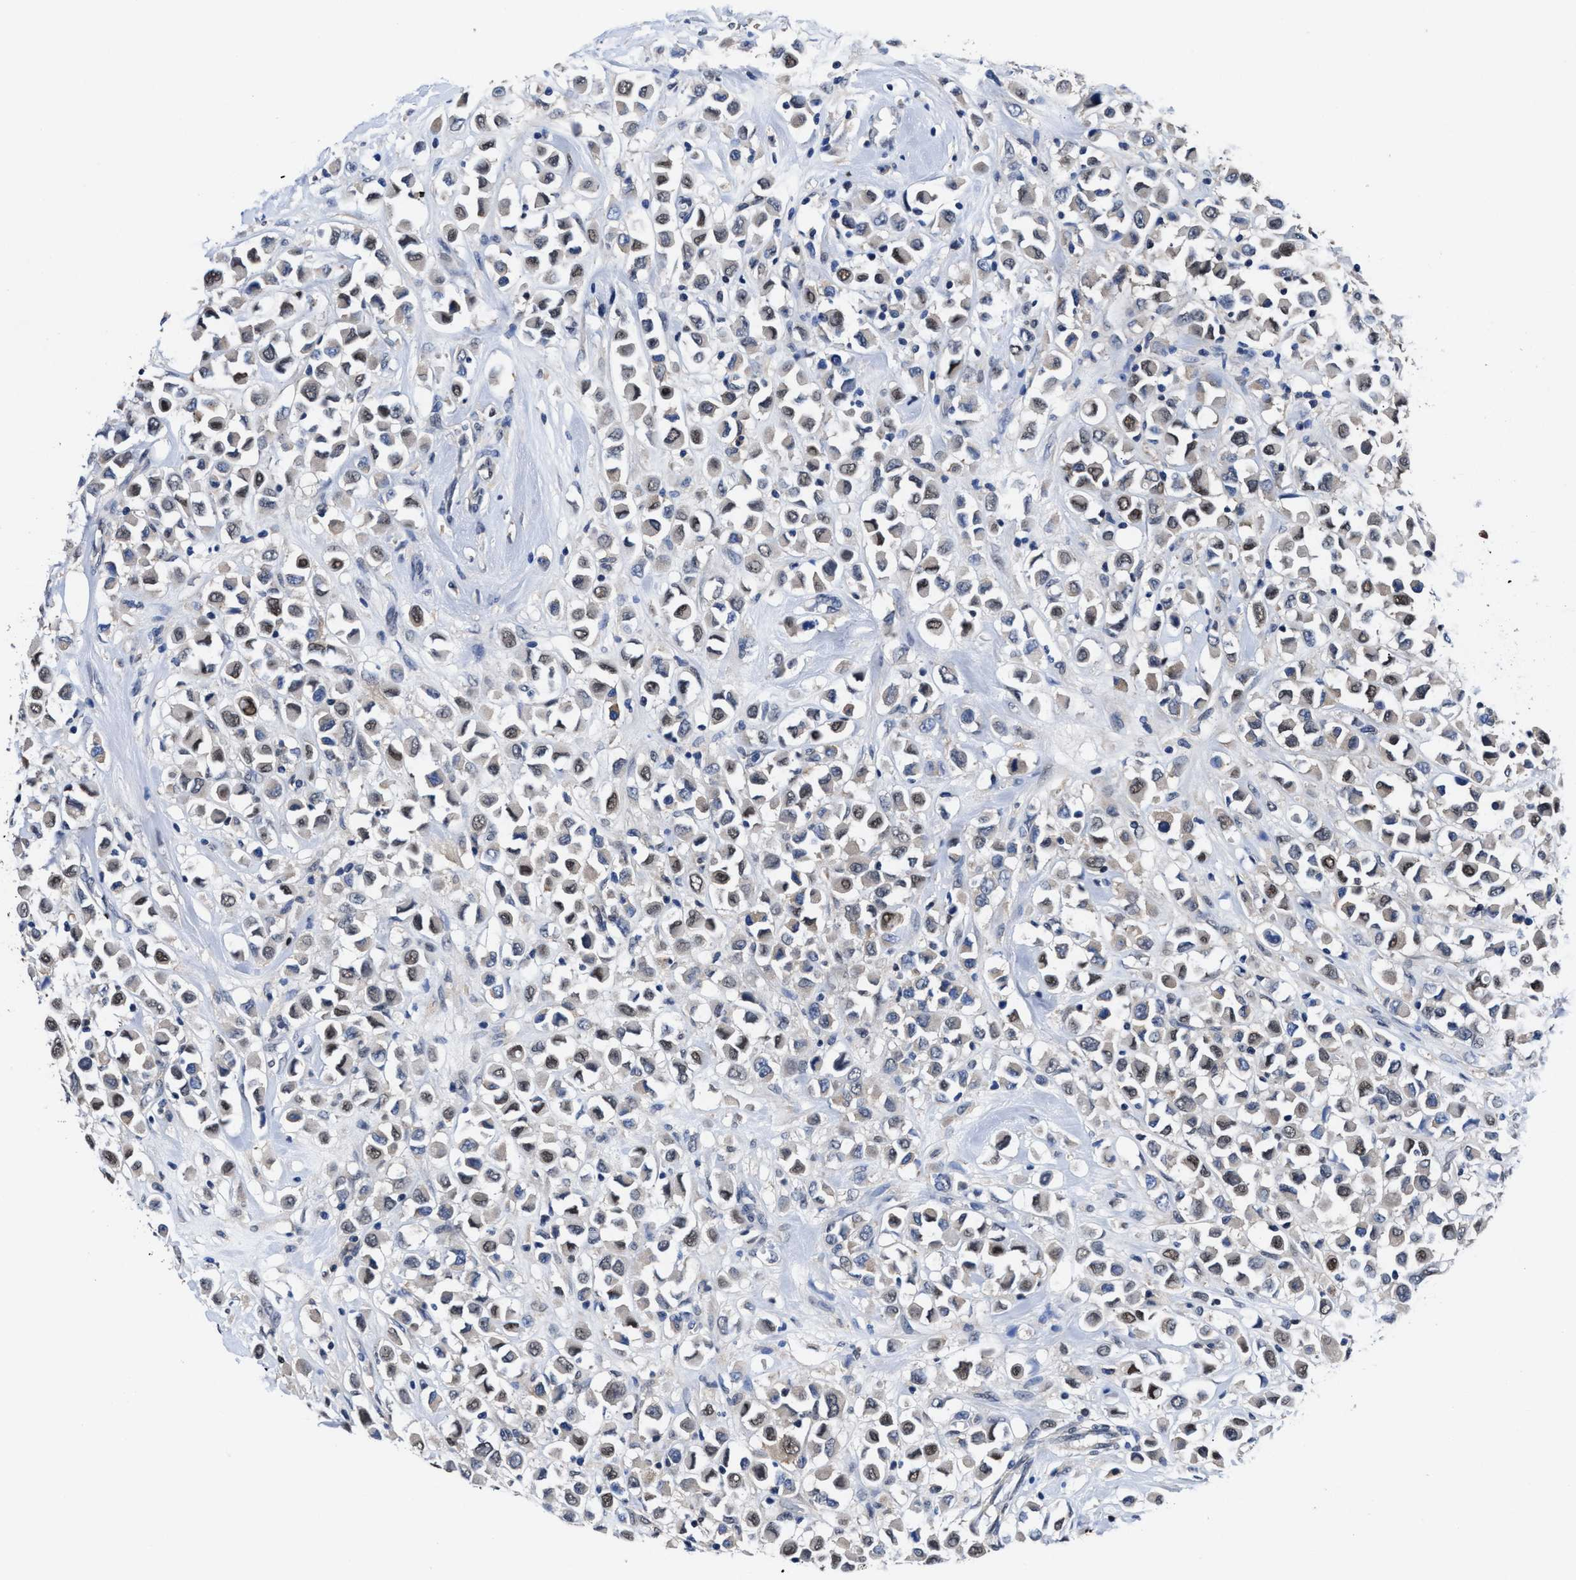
{"staining": {"intensity": "weak", "quantity": "25%-75%", "location": "nuclear"}, "tissue": "breast cancer", "cell_type": "Tumor cells", "image_type": "cancer", "snomed": [{"axis": "morphology", "description": "Duct carcinoma"}, {"axis": "topography", "description": "Breast"}], "caption": "Human breast cancer stained for a protein (brown) exhibits weak nuclear positive staining in about 25%-75% of tumor cells.", "gene": "ACLY", "patient": {"sex": "female", "age": 61}}